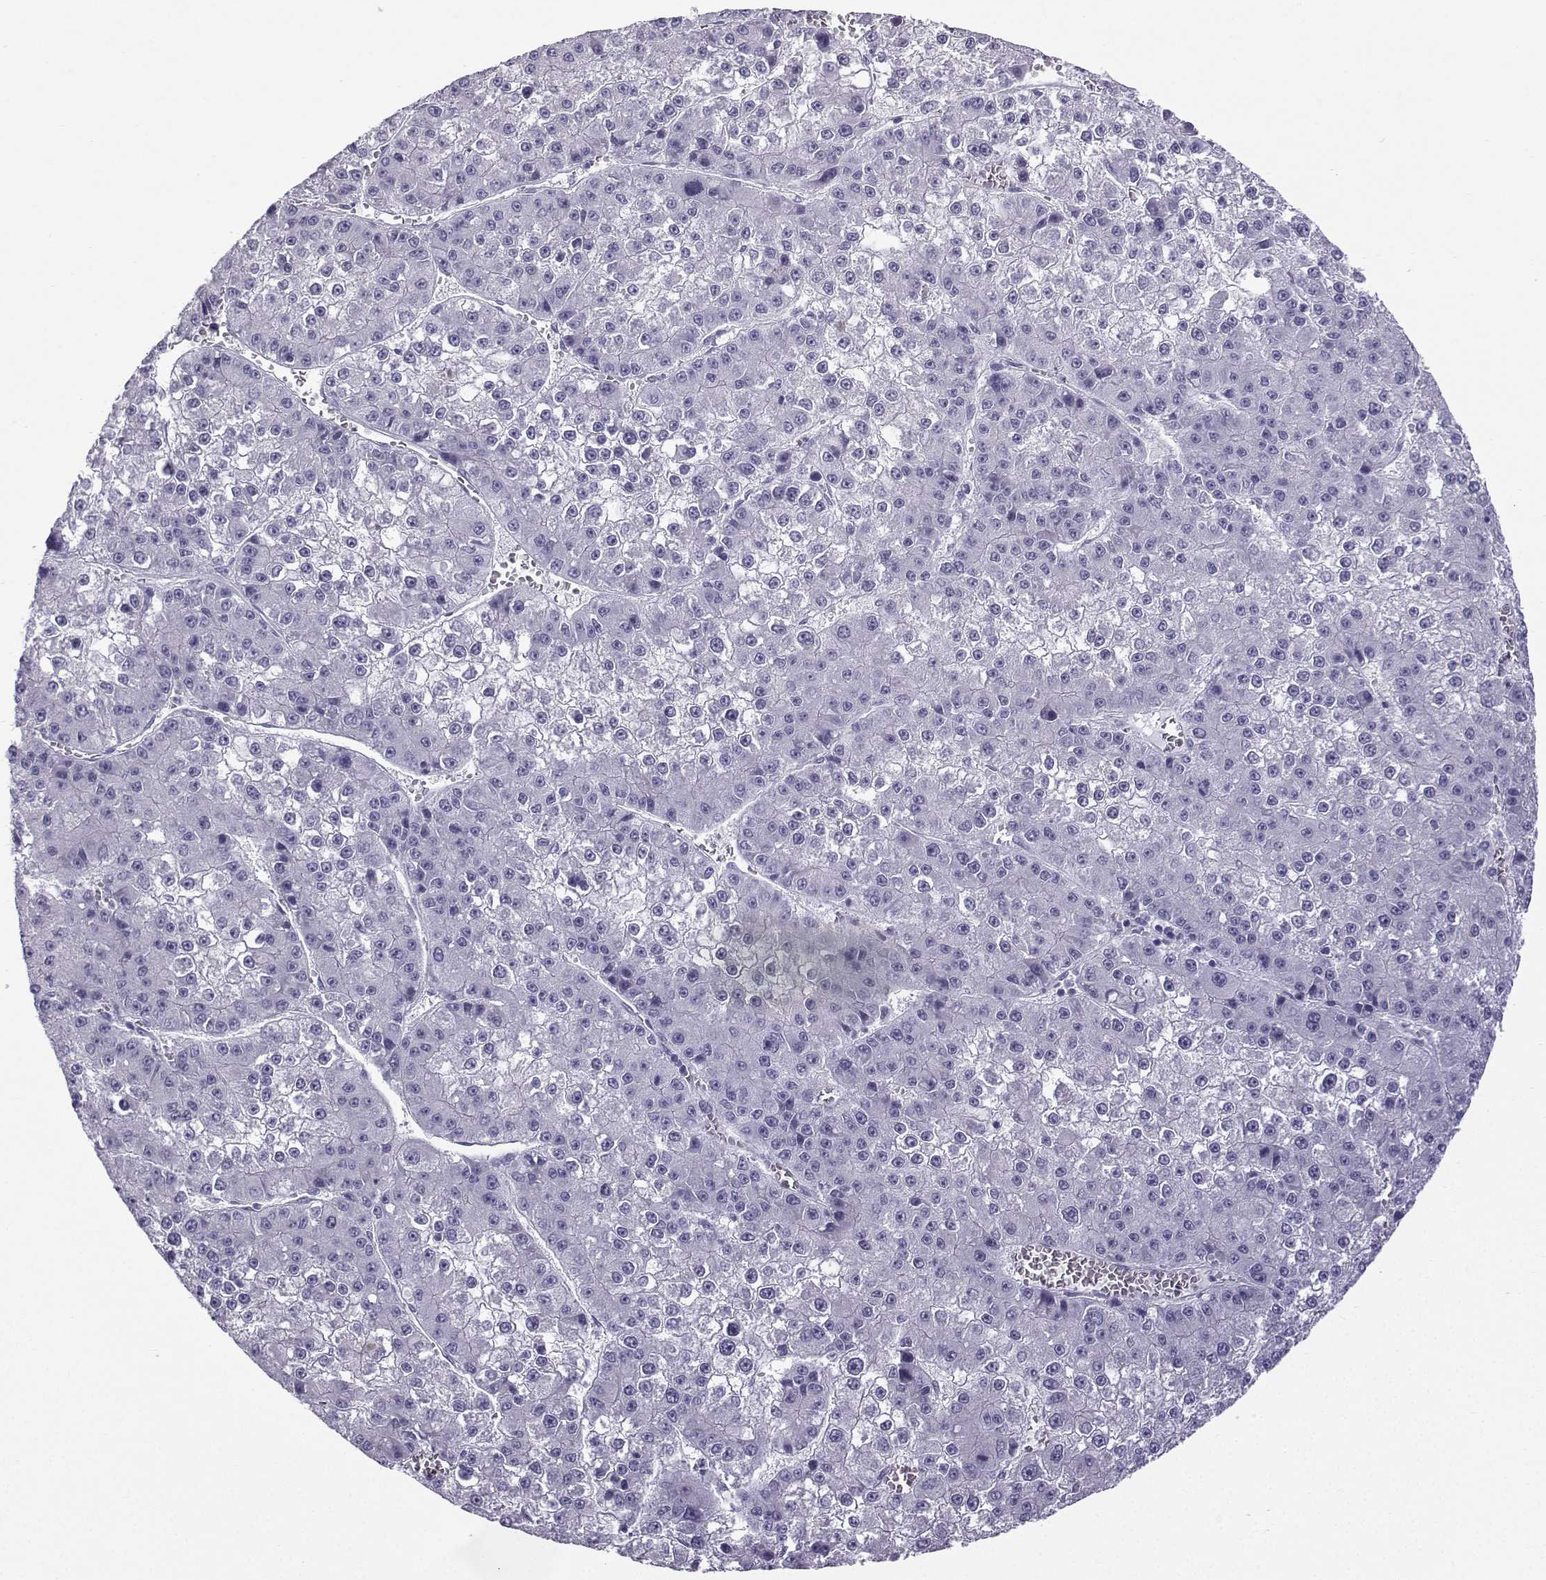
{"staining": {"intensity": "negative", "quantity": "none", "location": "none"}, "tissue": "liver cancer", "cell_type": "Tumor cells", "image_type": "cancer", "snomed": [{"axis": "morphology", "description": "Carcinoma, Hepatocellular, NOS"}, {"axis": "topography", "description": "Liver"}], "caption": "The IHC image has no significant positivity in tumor cells of liver cancer (hepatocellular carcinoma) tissue. The staining was performed using DAB (3,3'-diaminobenzidine) to visualize the protein expression in brown, while the nuclei were stained in blue with hematoxylin (Magnification: 20x).", "gene": "ZBTB8B", "patient": {"sex": "female", "age": 73}}